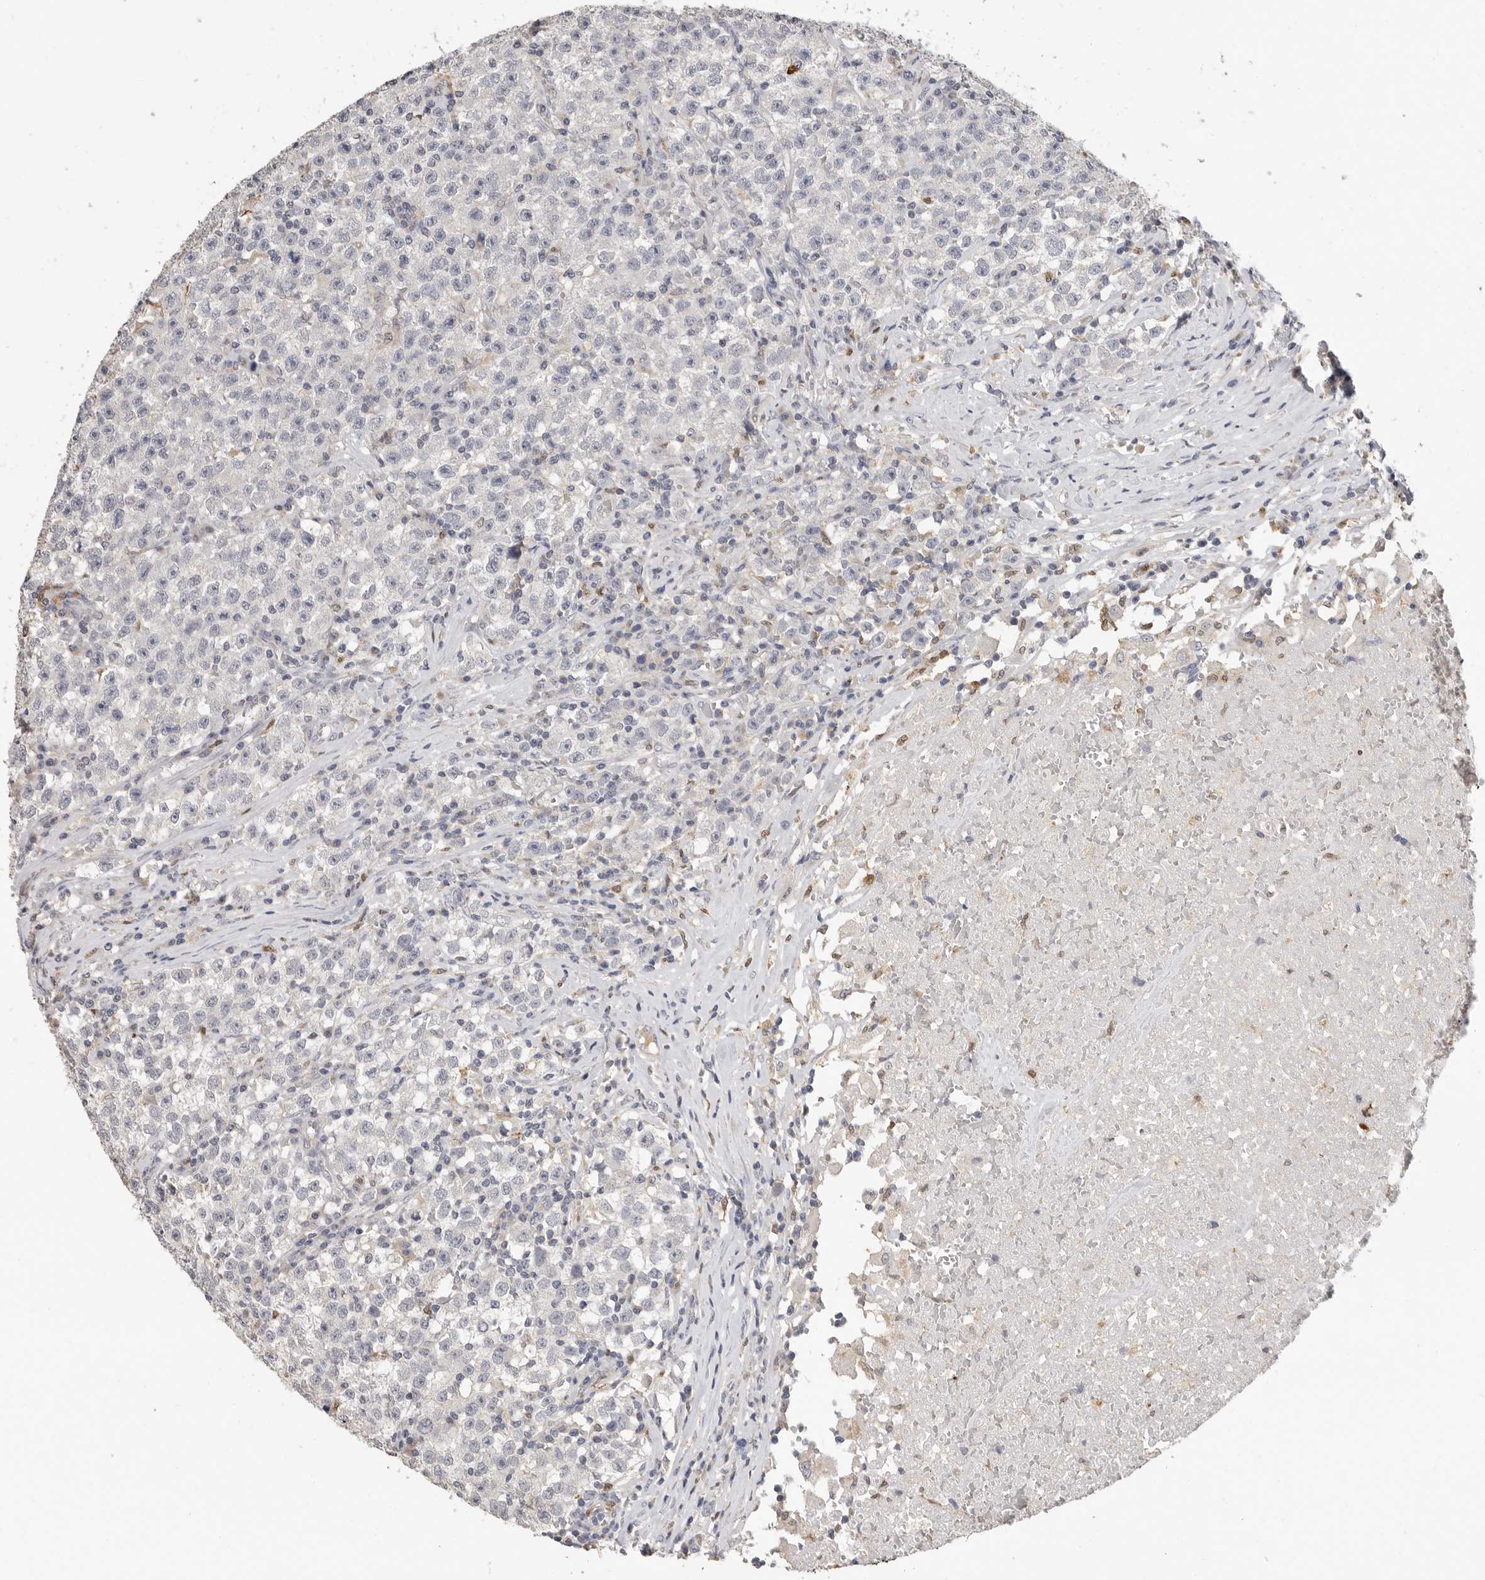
{"staining": {"intensity": "negative", "quantity": "none", "location": "none"}, "tissue": "testis cancer", "cell_type": "Tumor cells", "image_type": "cancer", "snomed": [{"axis": "morphology", "description": "Seminoma, NOS"}, {"axis": "topography", "description": "Testis"}], "caption": "This is an immunohistochemistry photomicrograph of testis cancer (seminoma). There is no positivity in tumor cells.", "gene": "LTBR", "patient": {"sex": "male", "age": 22}}